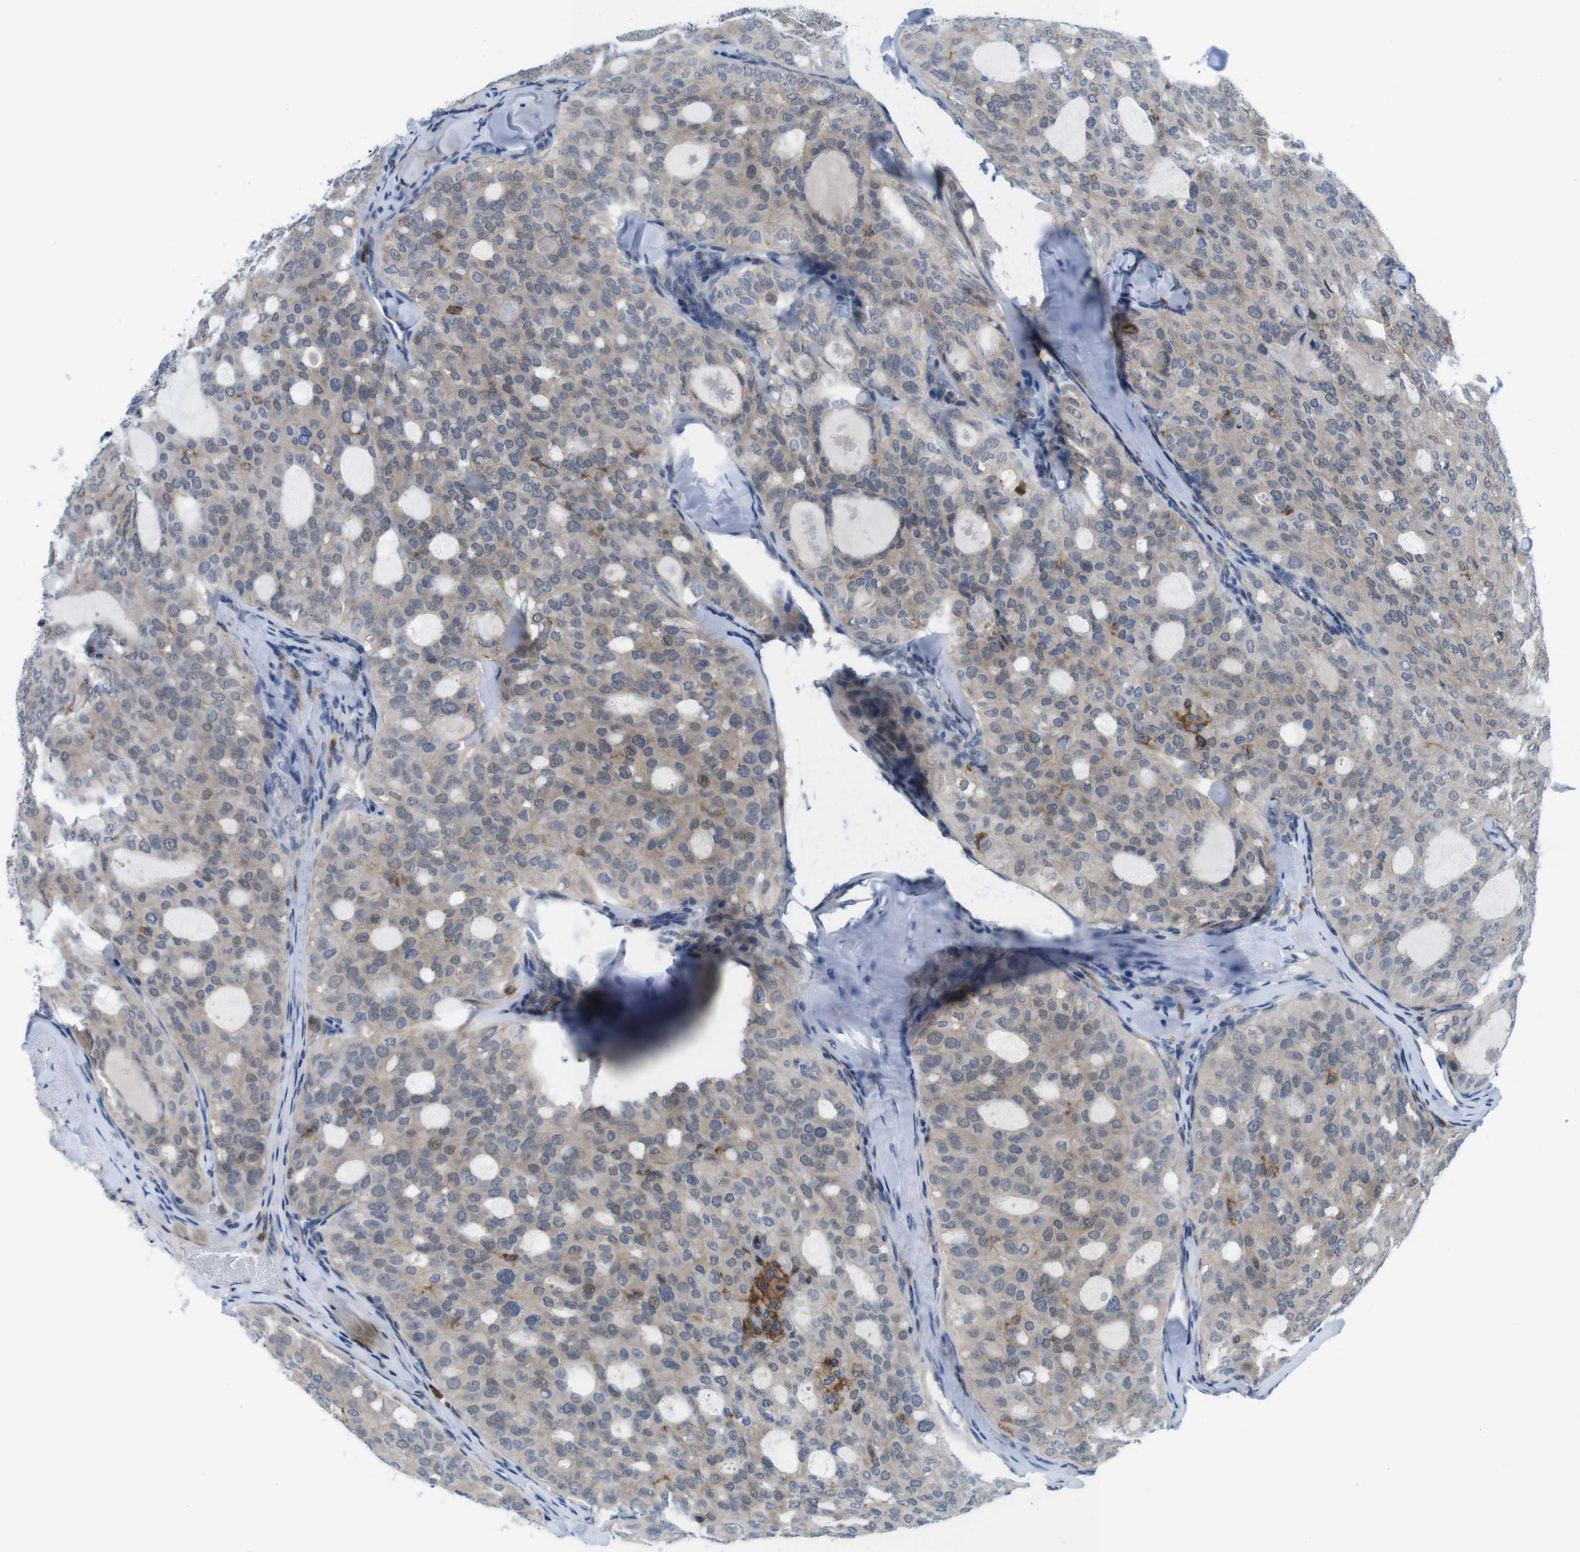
{"staining": {"intensity": "weak", "quantity": "25%-75%", "location": "cytoplasmic/membranous"}, "tissue": "thyroid cancer", "cell_type": "Tumor cells", "image_type": "cancer", "snomed": [{"axis": "morphology", "description": "Follicular adenoma carcinoma, NOS"}, {"axis": "topography", "description": "Thyroid gland"}], "caption": "Immunohistochemical staining of thyroid follicular adenoma carcinoma shows weak cytoplasmic/membranous protein positivity in approximately 25%-75% of tumor cells. The staining was performed using DAB, with brown indicating positive protein expression. Nuclei are stained blue with hematoxylin.", "gene": "CD300C", "patient": {"sex": "male", "age": 75}}